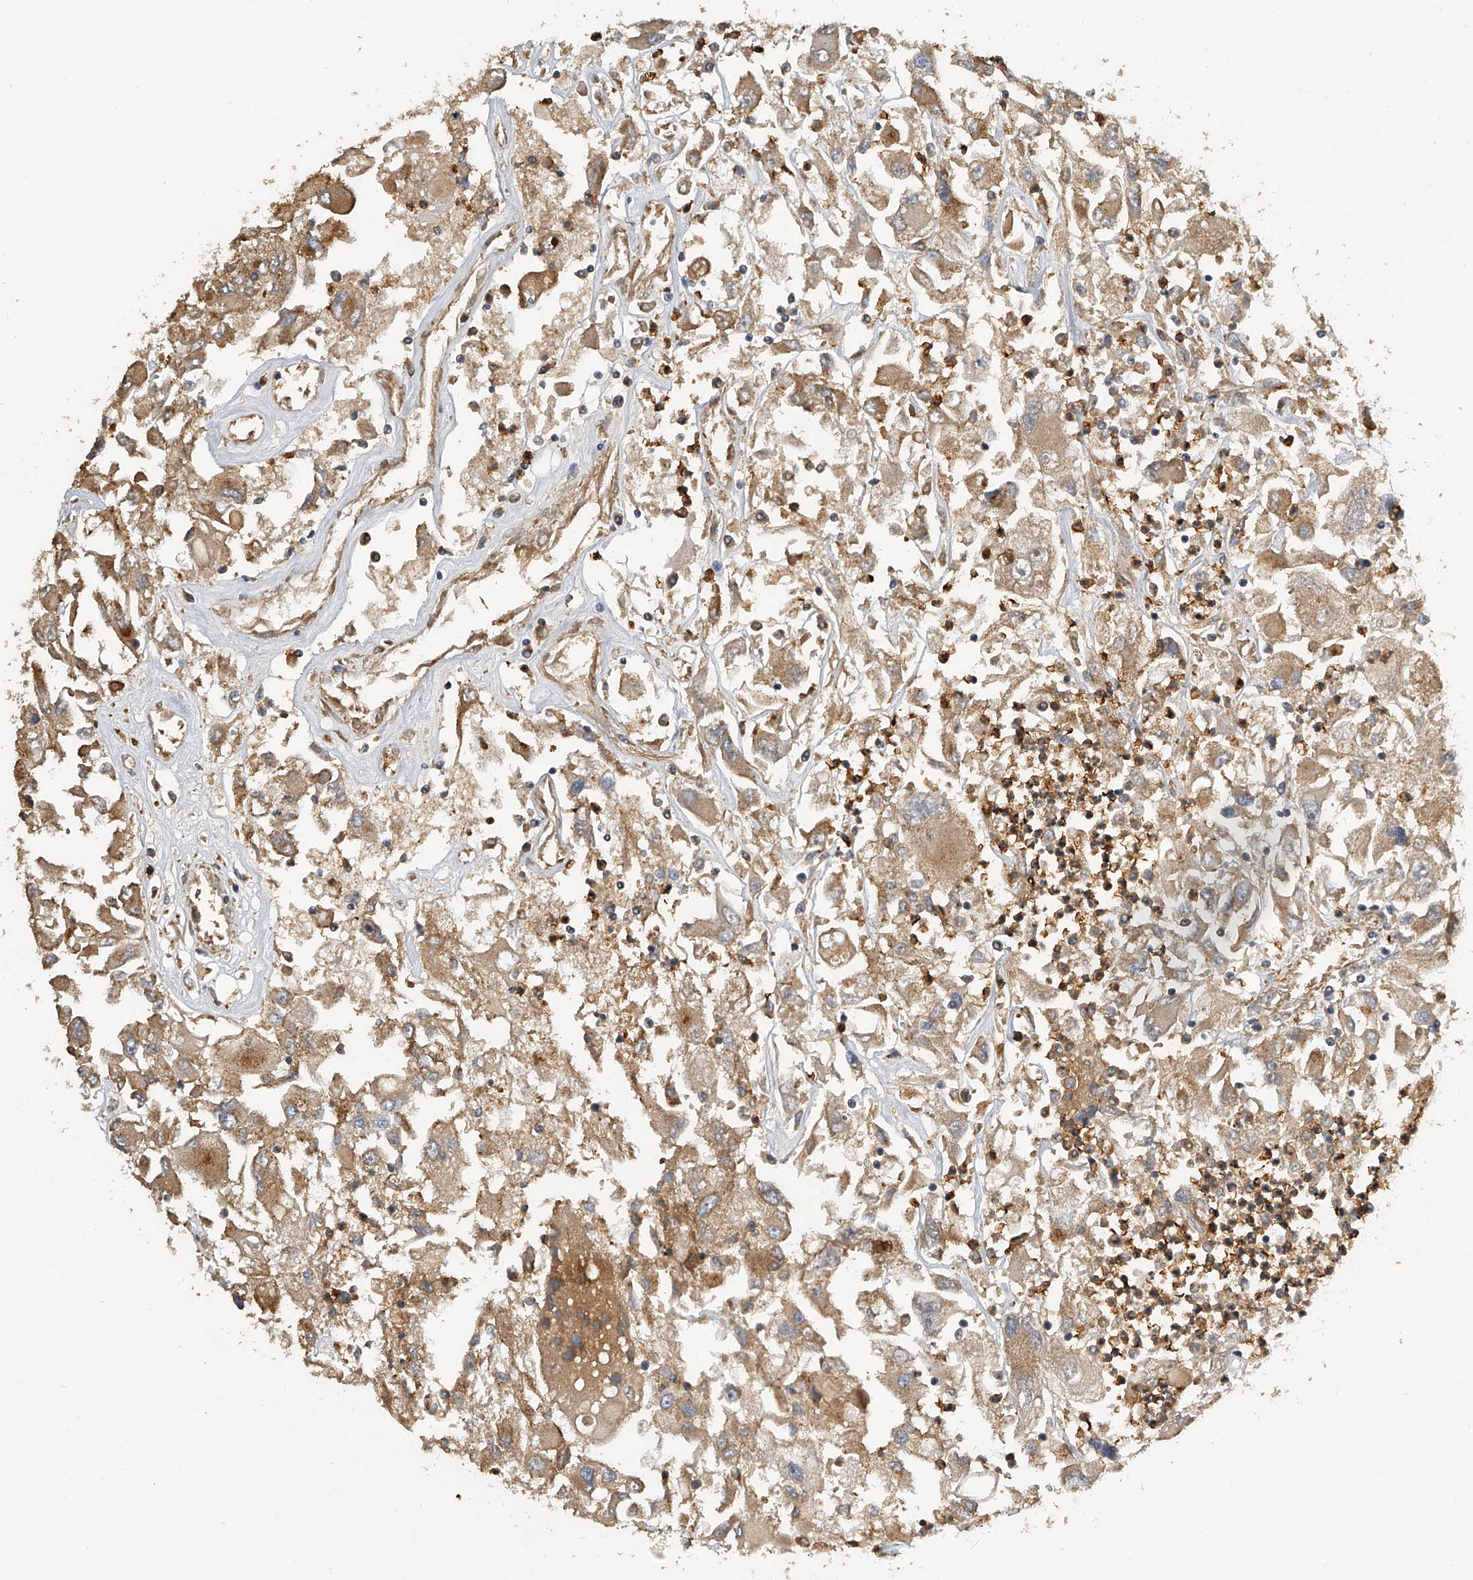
{"staining": {"intensity": "moderate", "quantity": ">75%", "location": "cytoplasmic/membranous"}, "tissue": "renal cancer", "cell_type": "Tumor cells", "image_type": "cancer", "snomed": [{"axis": "morphology", "description": "Adenocarcinoma, NOS"}, {"axis": "topography", "description": "Kidney"}], "caption": "Immunohistochemical staining of adenocarcinoma (renal) reveals medium levels of moderate cytoplasmic/membranous protein staining in approximately >75% of tumor cells.", "gene": "PTPRA", "patient": {"sex": "female", "age": 52}}